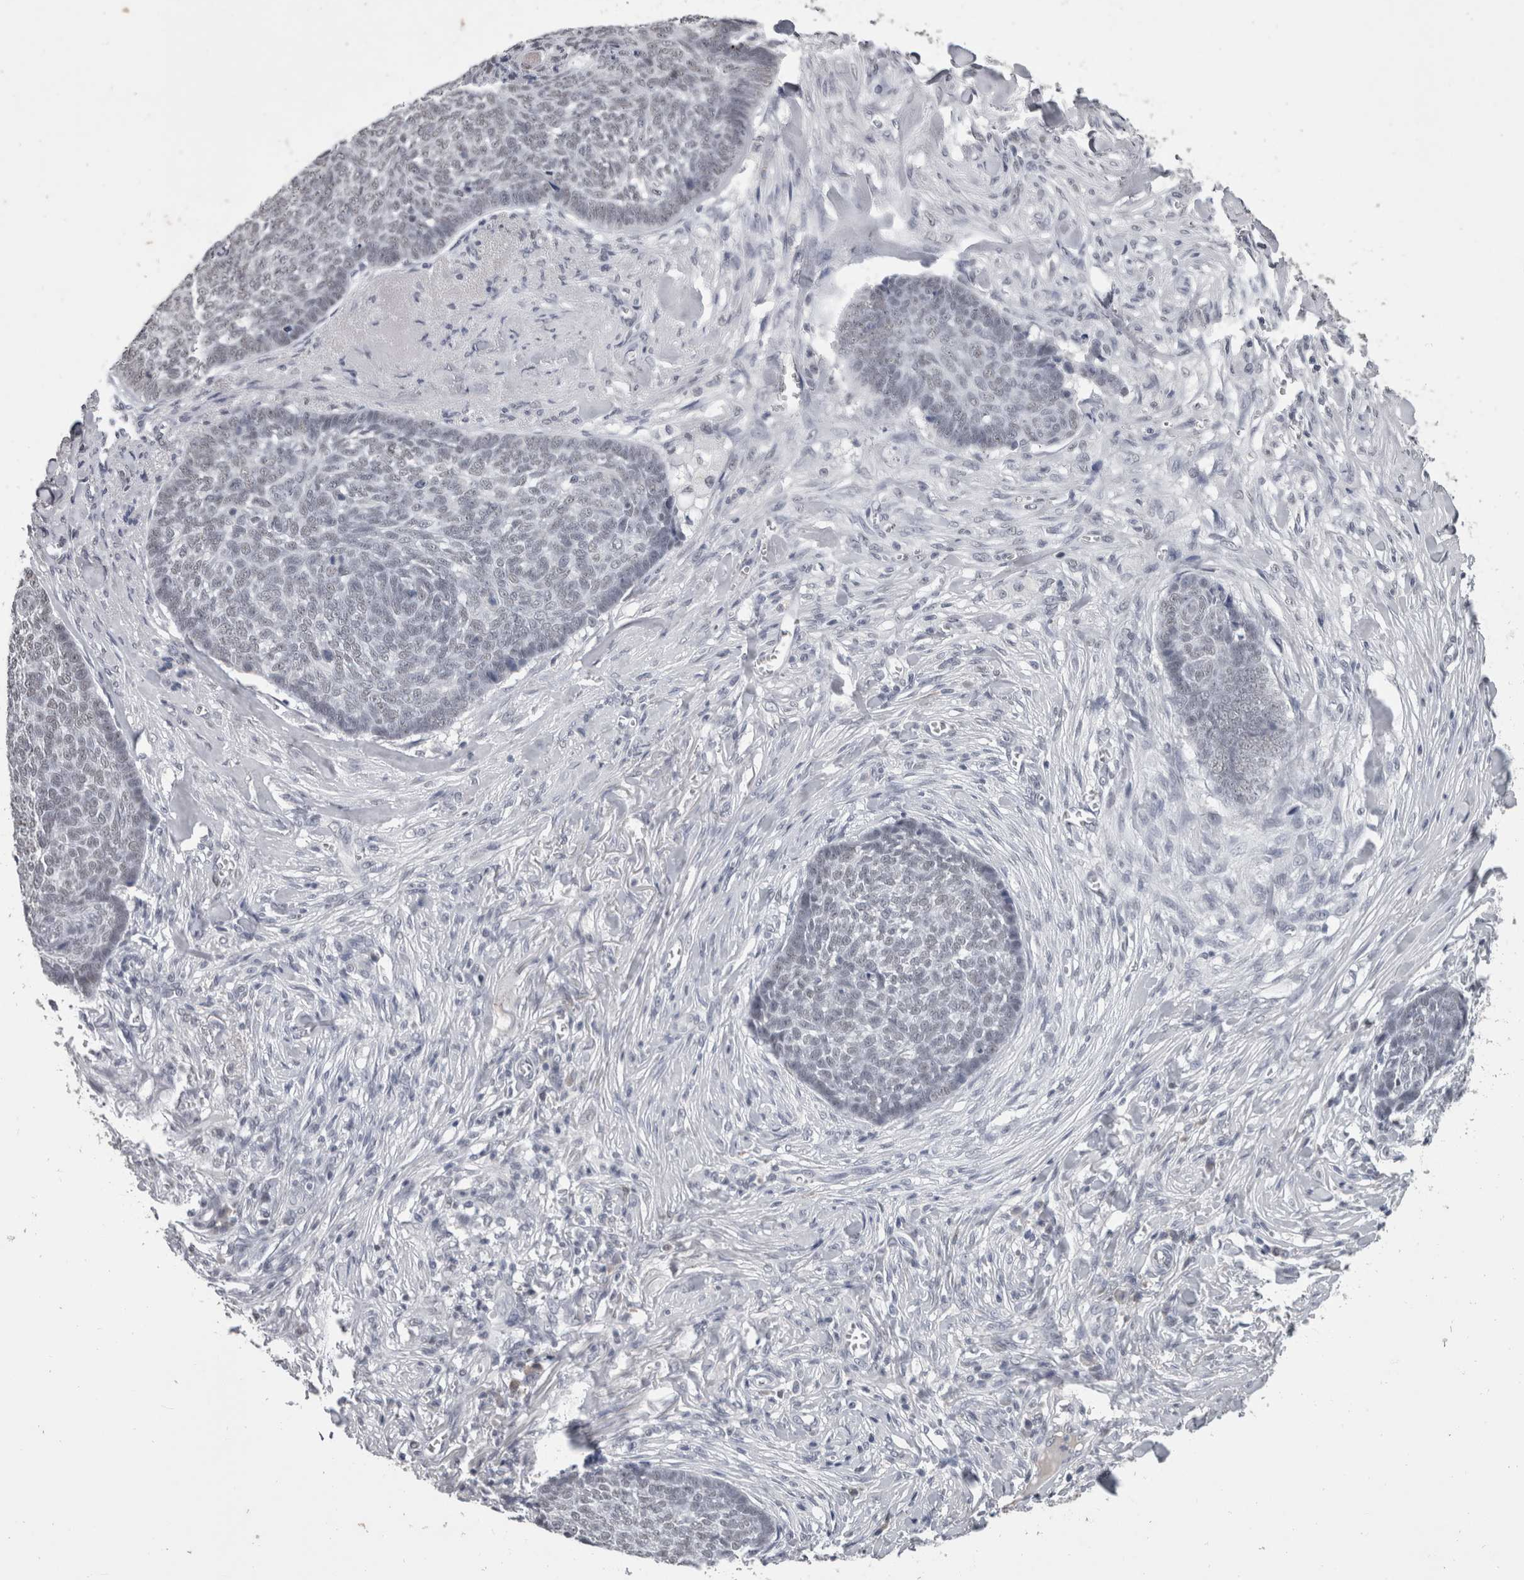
{"staining": {"intensity": "weak", "quantity": "25%-75%", "location": "nuclear"}, "tissue": "skin cancer", "cell_type": "Tumor cells", "image_type": "cancer", "snomed": [{"axis": "morphology", "description": "Basal cell carcinoma"}, {"axis": "topography", "description": "Skin"}], "caption": "A low amount of weak nuclear staining is present in about 25%-75% of tumor cells in skin basal cell carcinoma tissue. (Brightfield microscopy of DAB IHC at high magnification).", "gene": "DDX17", "patient": {"sex": "male", "age": 84}}